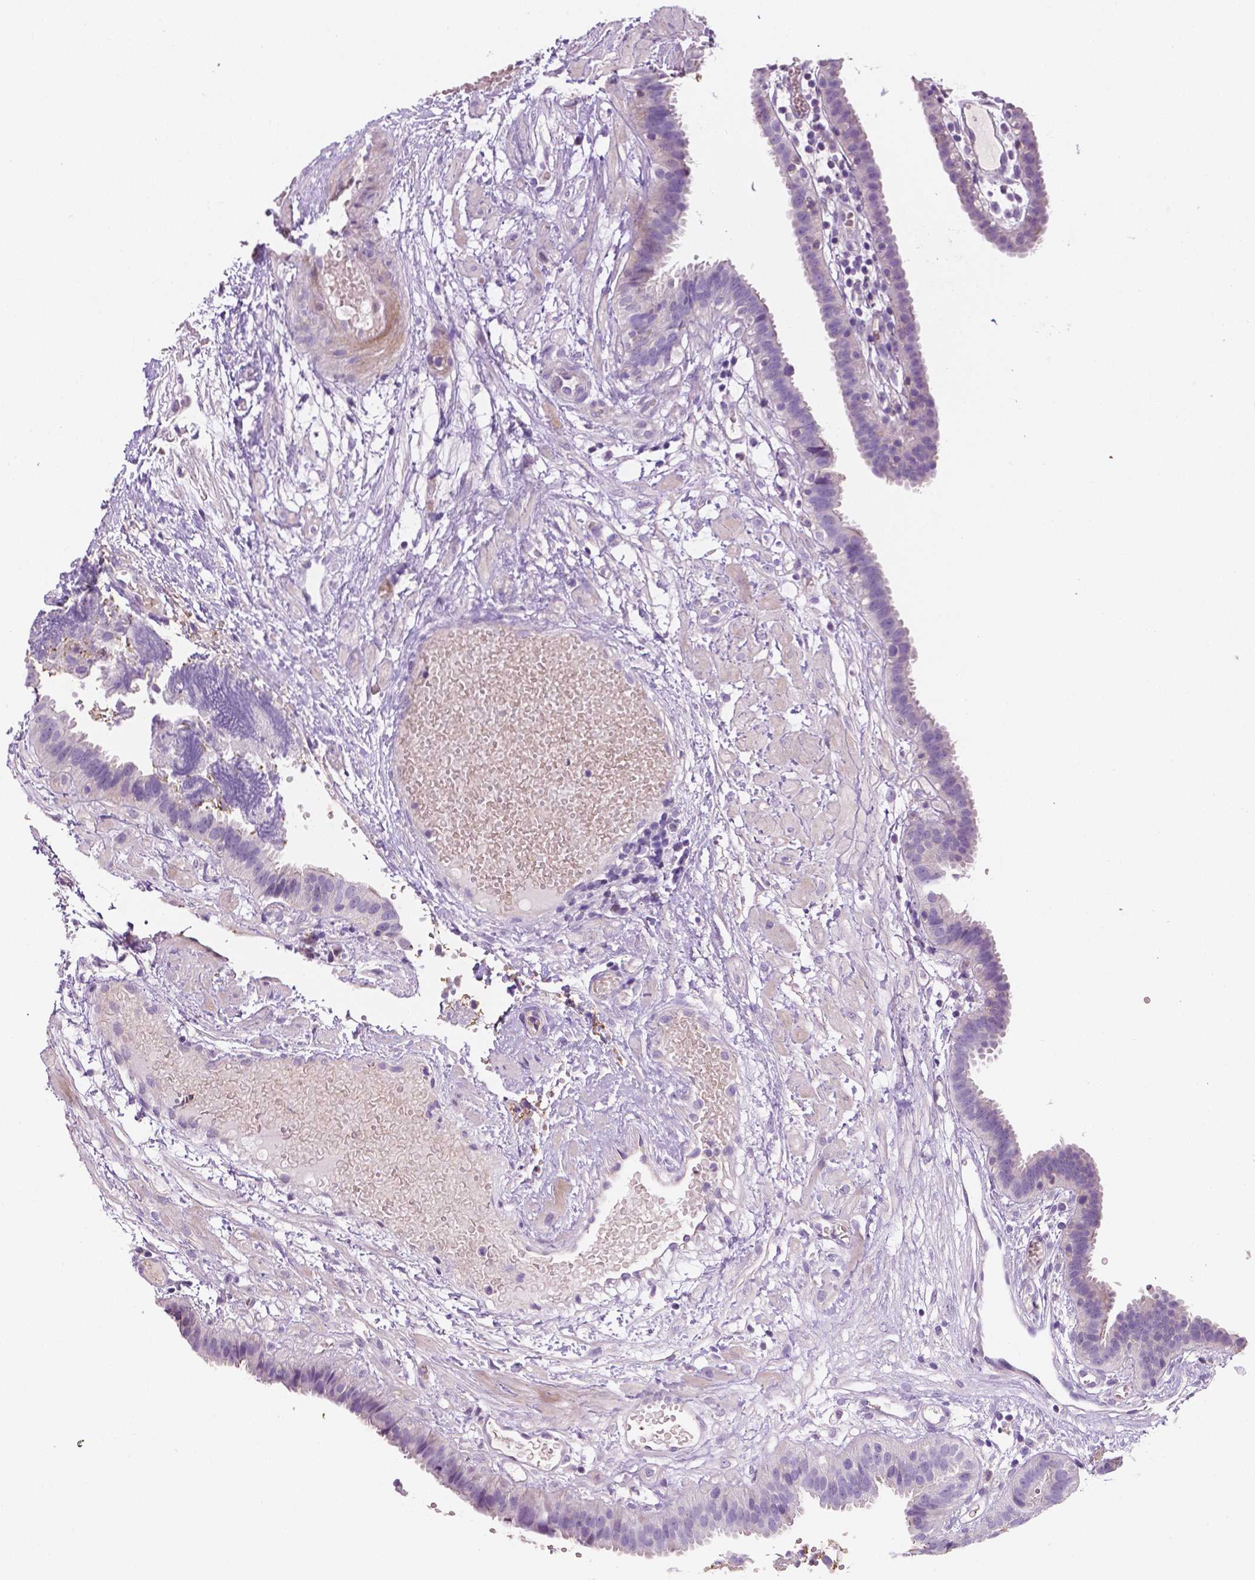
{"staining": {"intensity": "negative", "quantity": "none", "location": "none"}, "tissue": "fallopian tube", "cell_type": "Glandular cells", "image_type": "normal", "snomed": [{"axis": "morphology", "description": "Normal tissue, NOS"}, {"axis": "topography", "description": "Fallopian tube"}], "caption": "Immunohistochemistry of normal human fallopian tube exhibits no staining in glandular cells.", "gene": "EGFR", "patient": {"sex": "female", "age": 37}}